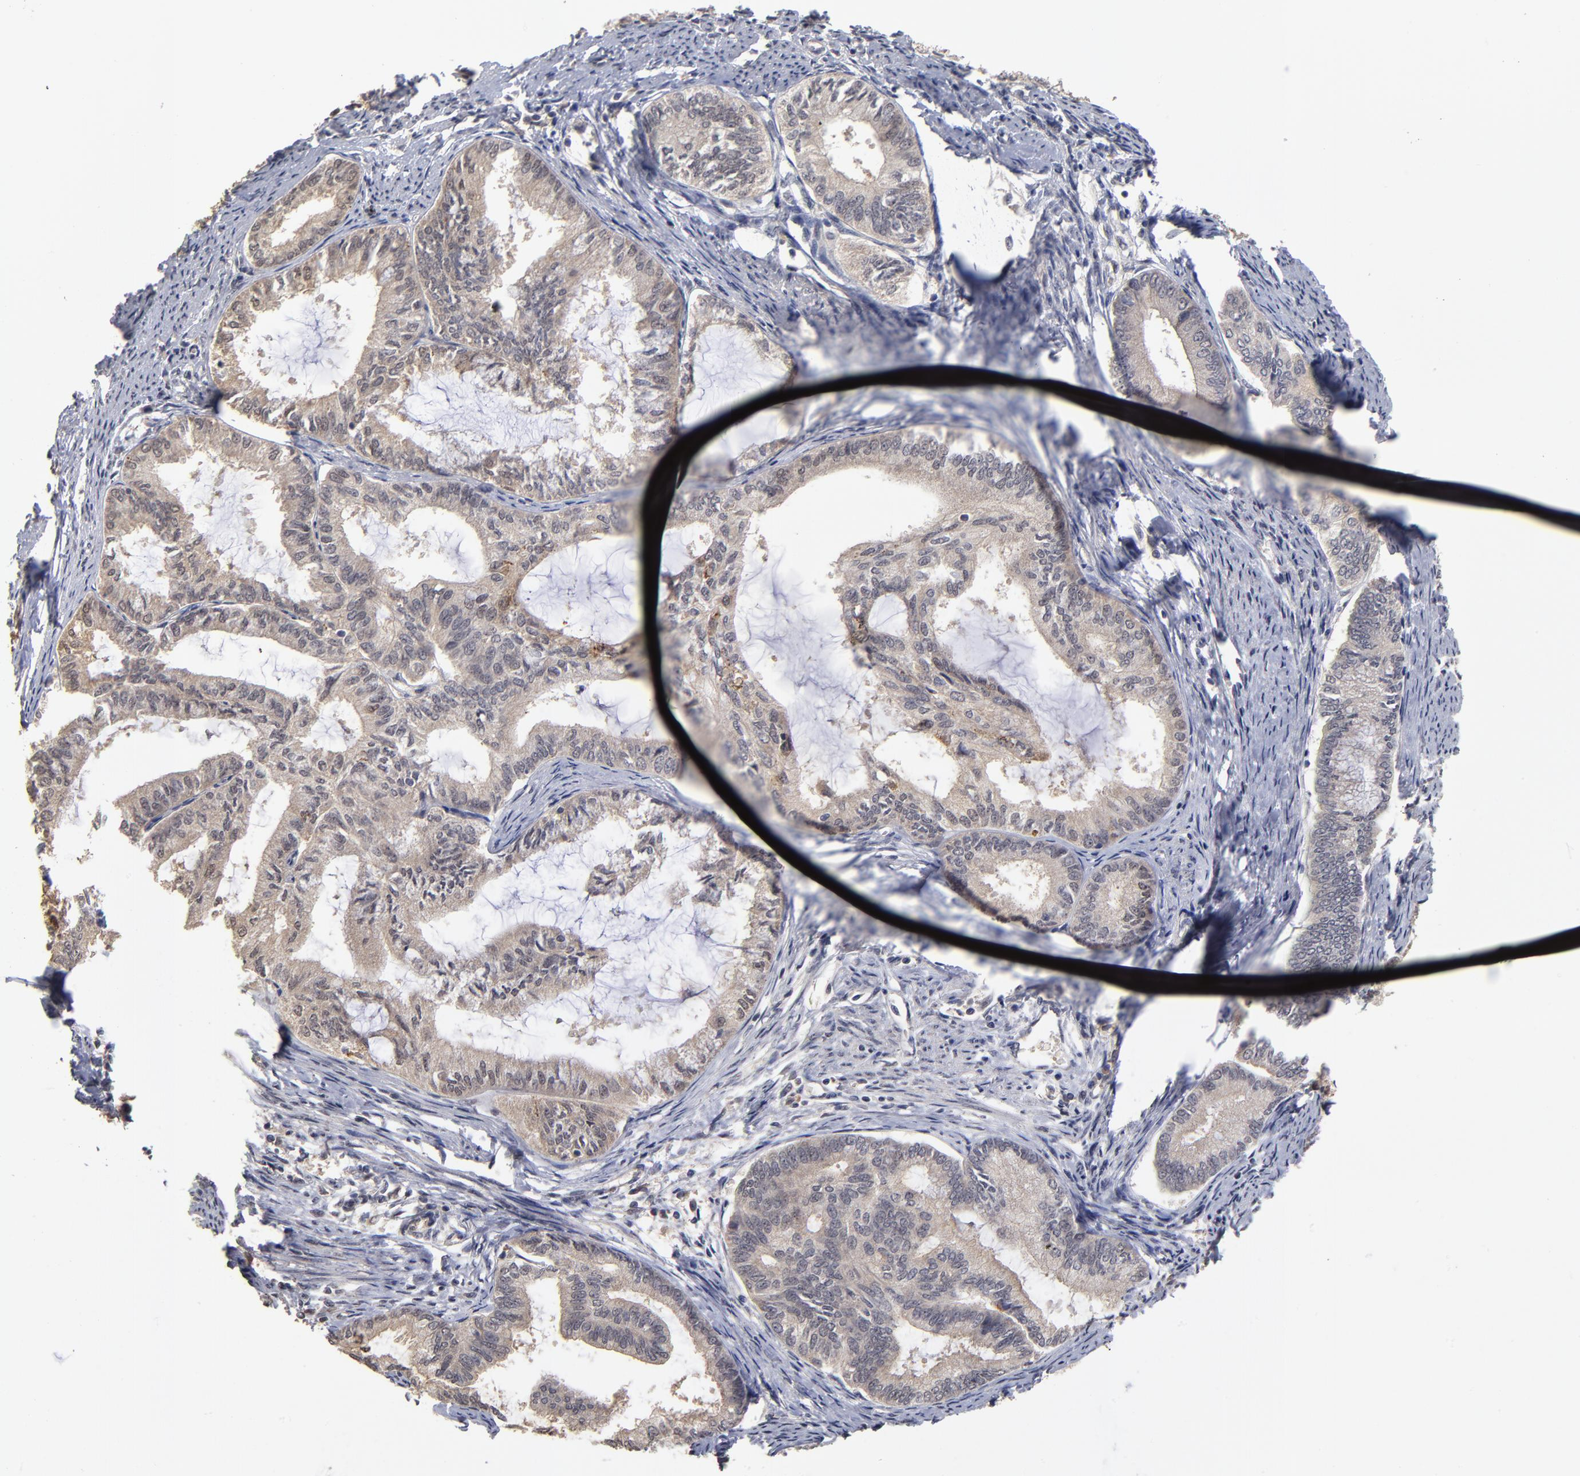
{"staining": {"intensity": "weak", "quantity": "<25%", "location": "cytoplasmic/membranous"}, "tissue": "endometrial cancer", "cell_type": "Tumor cells", "image_type": "cancer", "snomed": [{"axis": "morphology", "description": "Adenocarcinoma, NOS"}, {"axis": "topography", "description": "Endometrium"}], "caption": "An image of human endometrial cancer is negative for staining in tumor cells. Nuclei are stained in blue.", "gene": "ASB8", "patient": {"sex": "female", "age": 86}}